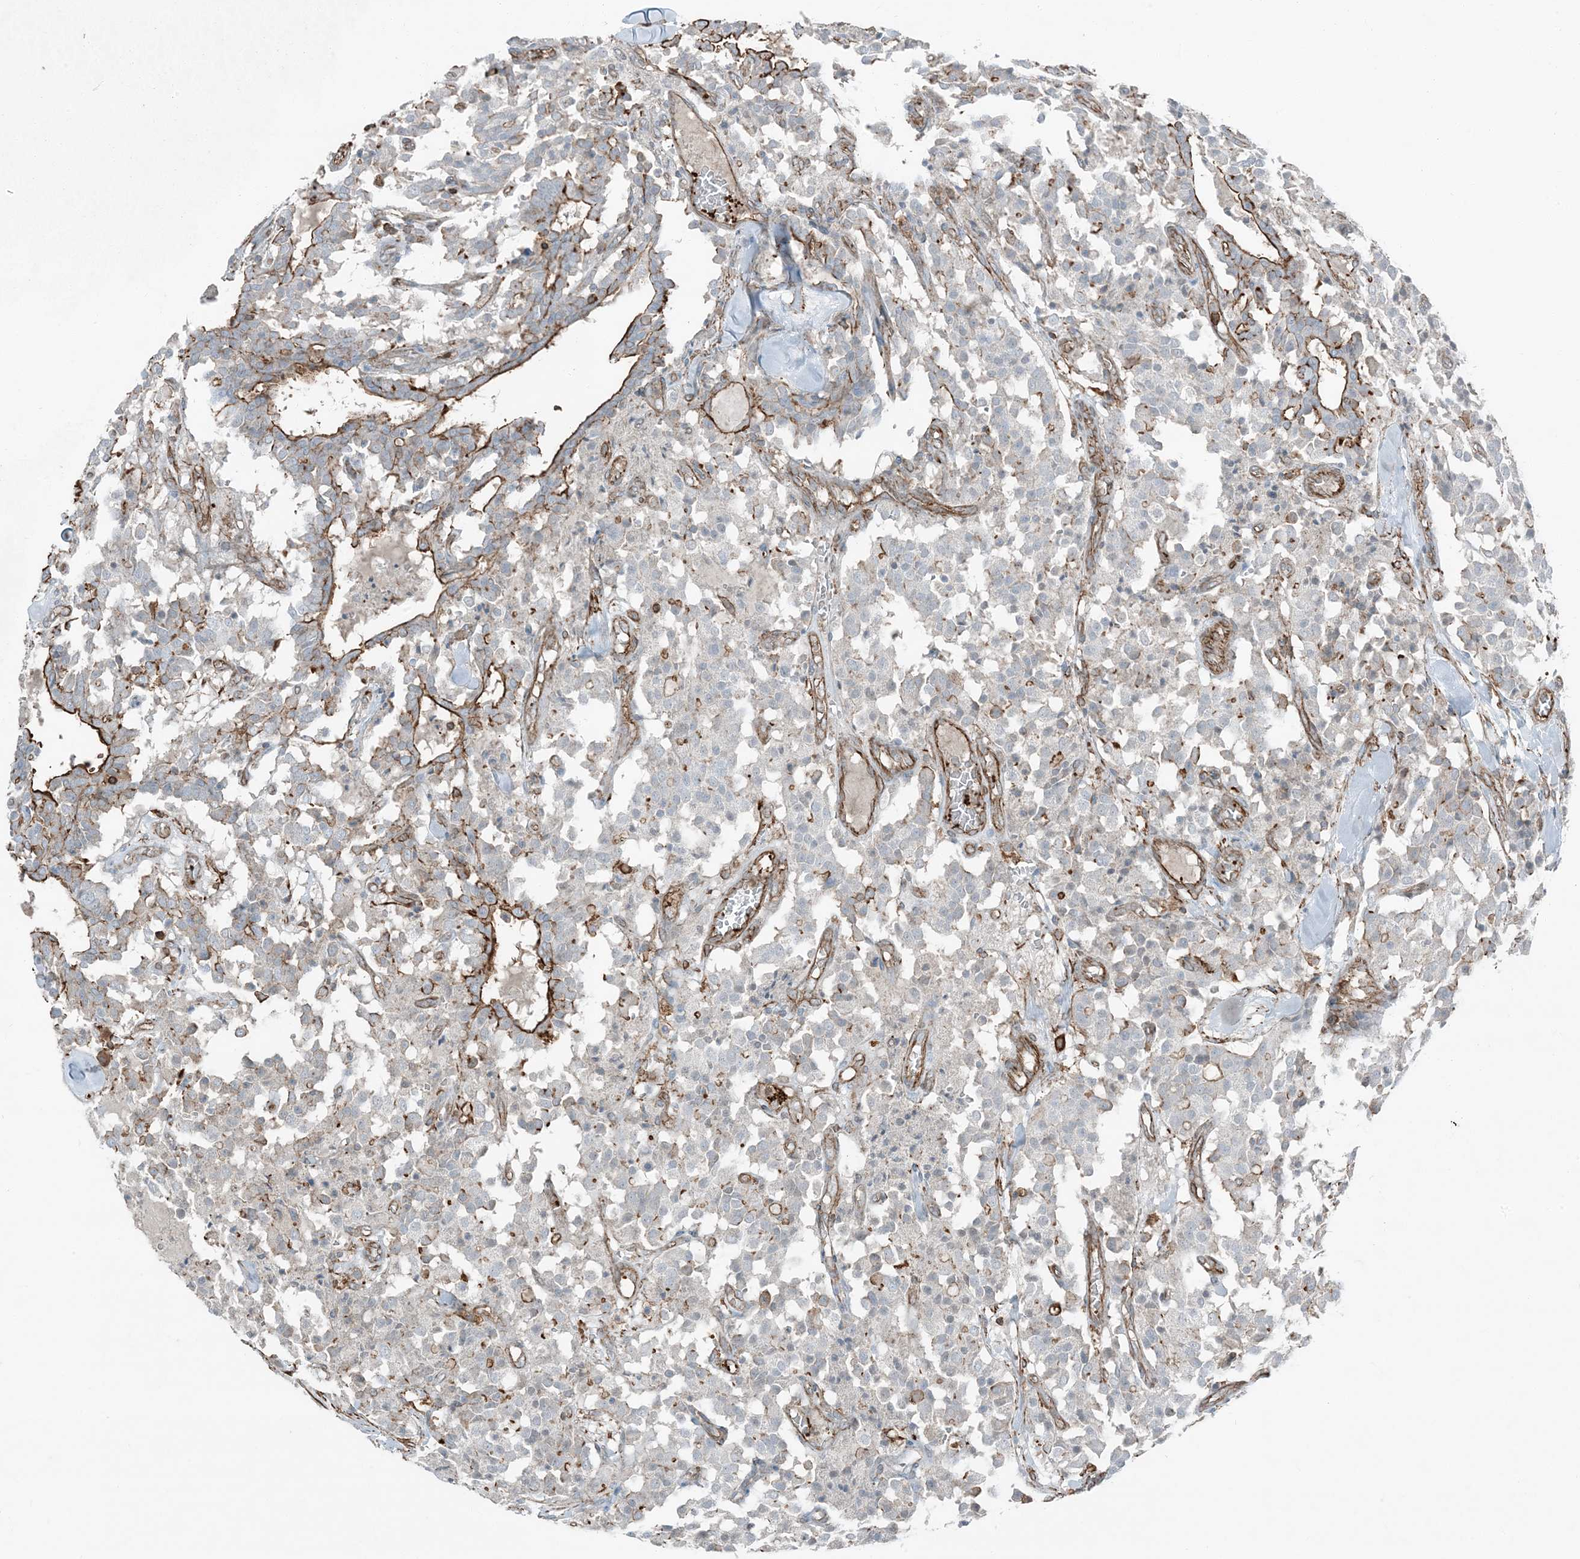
{"staining": {"intensity": "moderate", "quantity": "<25%", "location": "cytoplasmic/membranous"}, "tissue": "carcinoid", "cell_type": "Tumor cells", "image_type": "cancer", "snomed": [{"axis": "morphology", "description": "Carcinoid, malignant, NOS"}, {"axis": "topography", "description": "Lung"}], "caption": "A brown stain shows moderate cytoplasmic/membranous expression of a protein in human carcinoid tumor cells.", "gene": "APOBEC3C", "patient": {"sex": "male", "age": 30}}